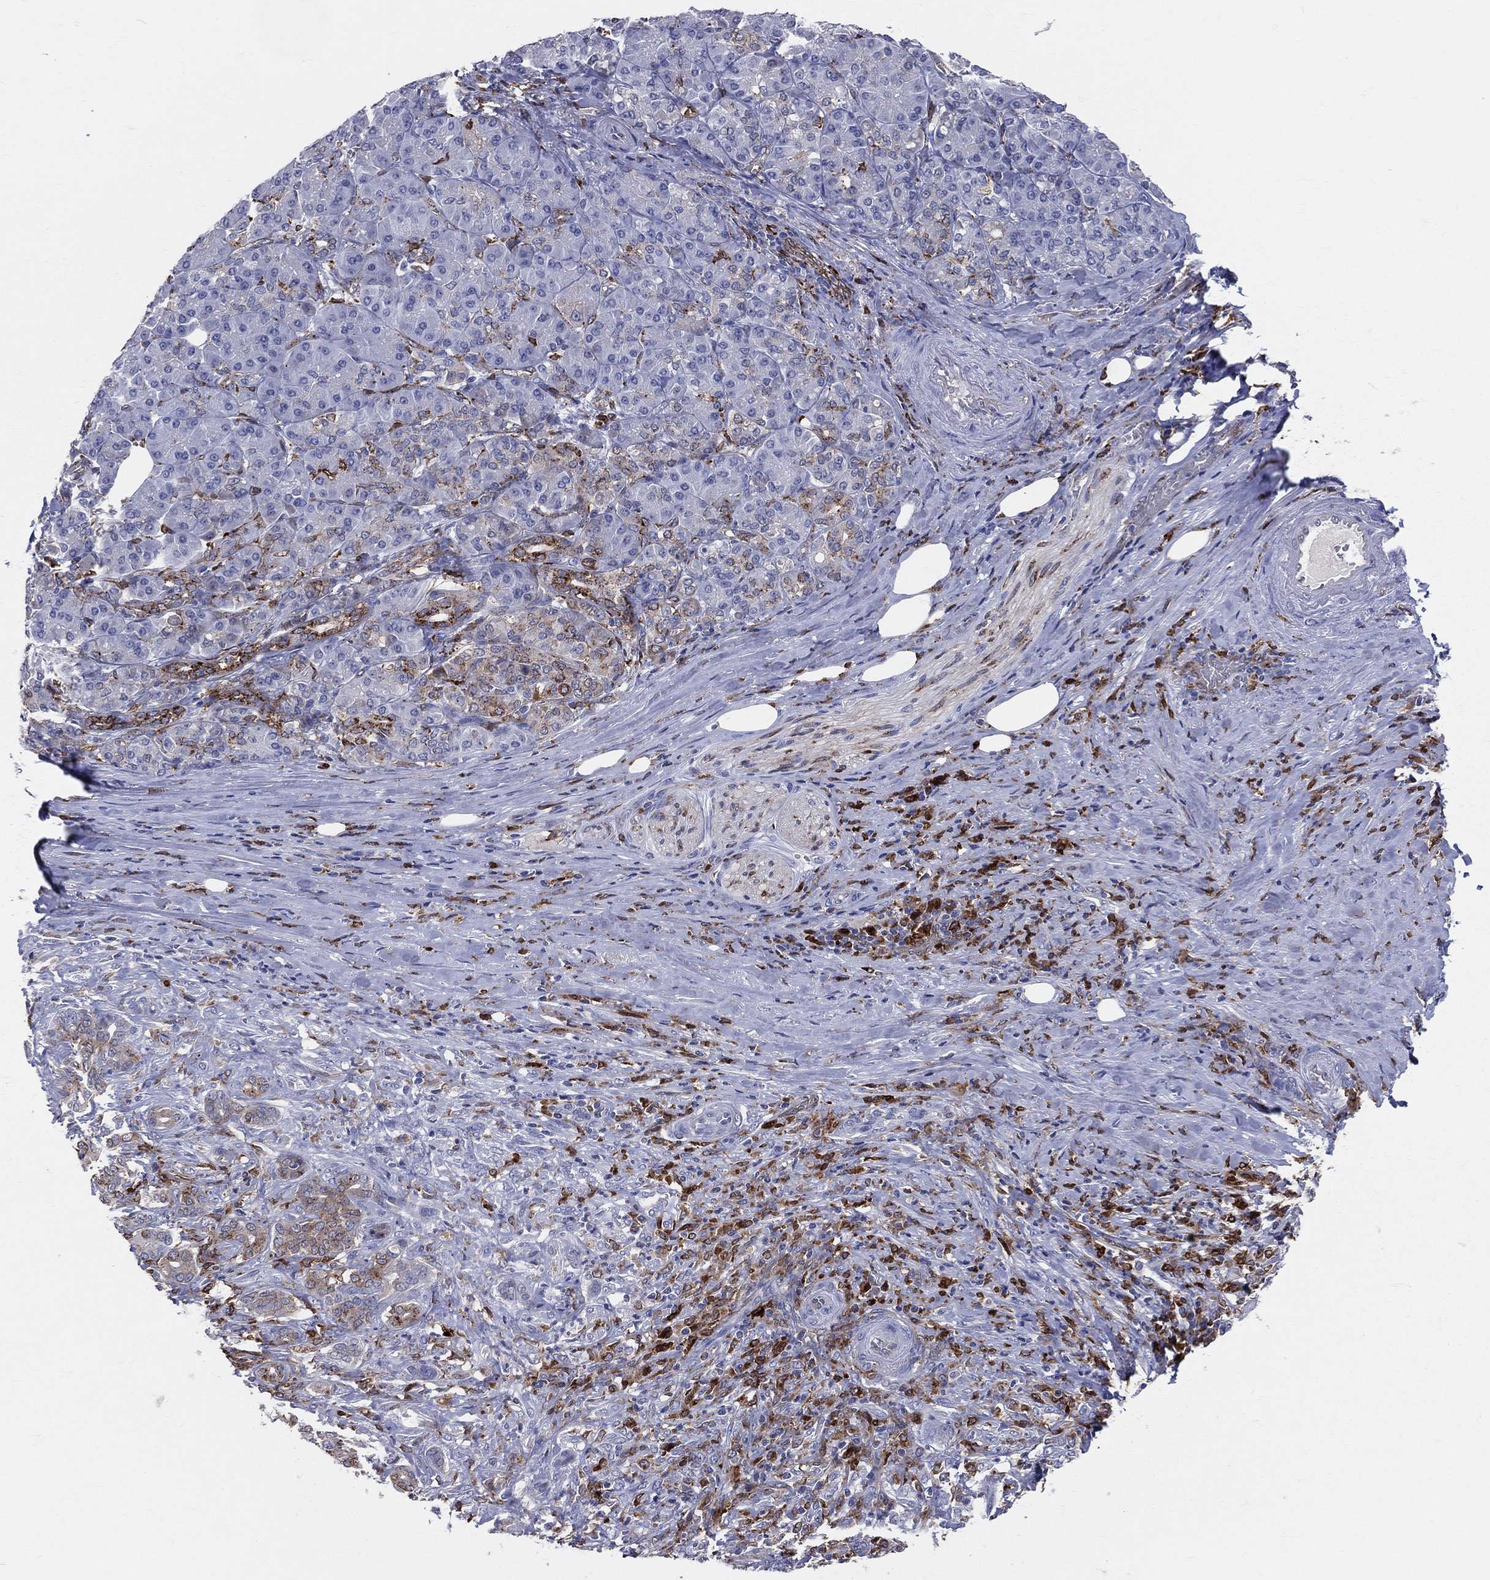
{"staining": {"intensity": "moderate", "quantity": "25%-75%", "location": "cytoplasmic/membranous"}, "tissue": "pancreatic cancer", "cell_type": "Tumor cells", "image_type": "cancer", "snomed": [{"axis": "morphology", "description": "Normal tissue, NOS"}, {"axis": "morphology", "description": "Inflammation, NOS"}, {"axis": "morphology", "description": "Adenocarcinoma, NOS"}, {"axis": "topography", "description": "Pancreas"}], "caption": "A brown stain labels moderate cytoplasmic/membranous positivity of a protein in human adenocarcinoma (pancreatic) tumor cells.", "gene": "CD74", "patient": {"sex": "male", "age": 57}}